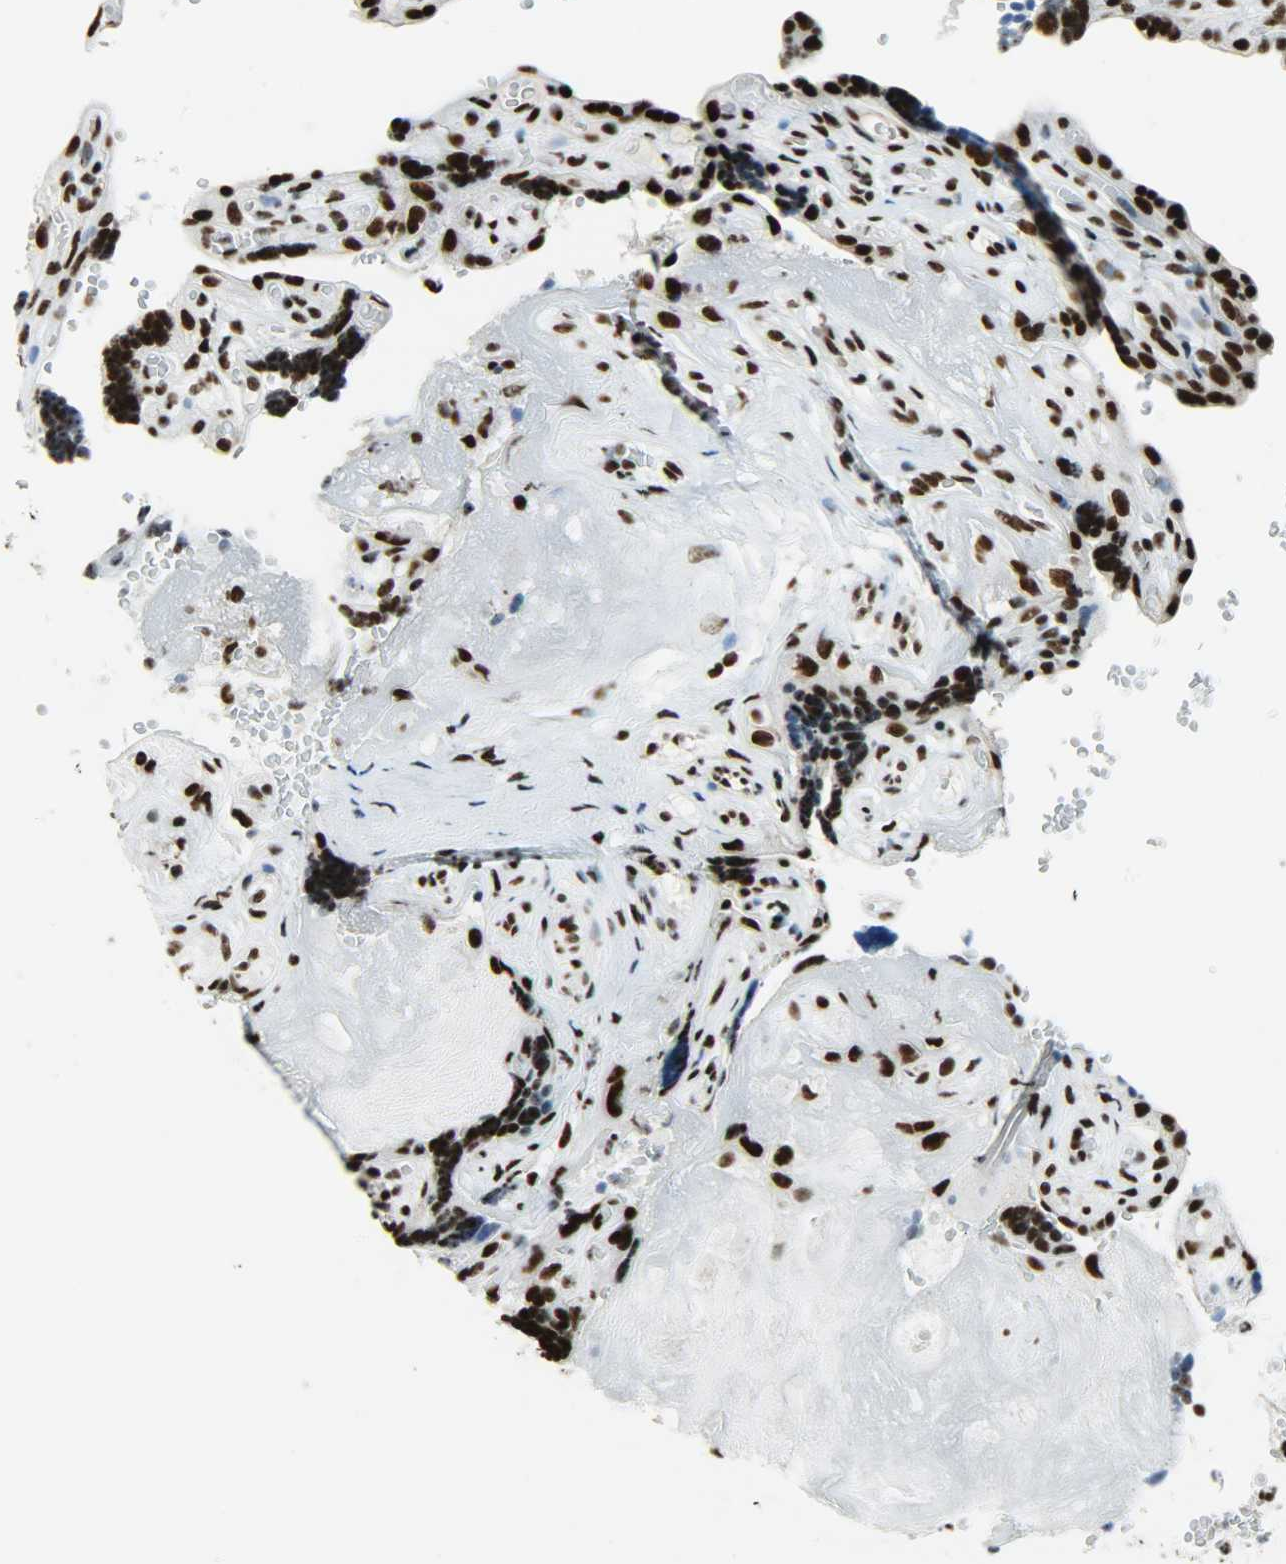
{"staining": {"intensity": "strong", "quantity": ">75%", "location": "nuclear"}, "tissue": "placenta", "cell_type": "Trophoblastic cells", "image_type": "normal", "snomed": [{"axis": "morphology", "description": "Normal tissue, NOS"}, {"axis": "topography", "description": "Placenta"}], "caption": "Protein staining displays strong nuclear staining in about >75% of trophoblastic cells in normal placenta.", "gene": "SNRPA", "patient": {"sex": "female", "age": 30}}